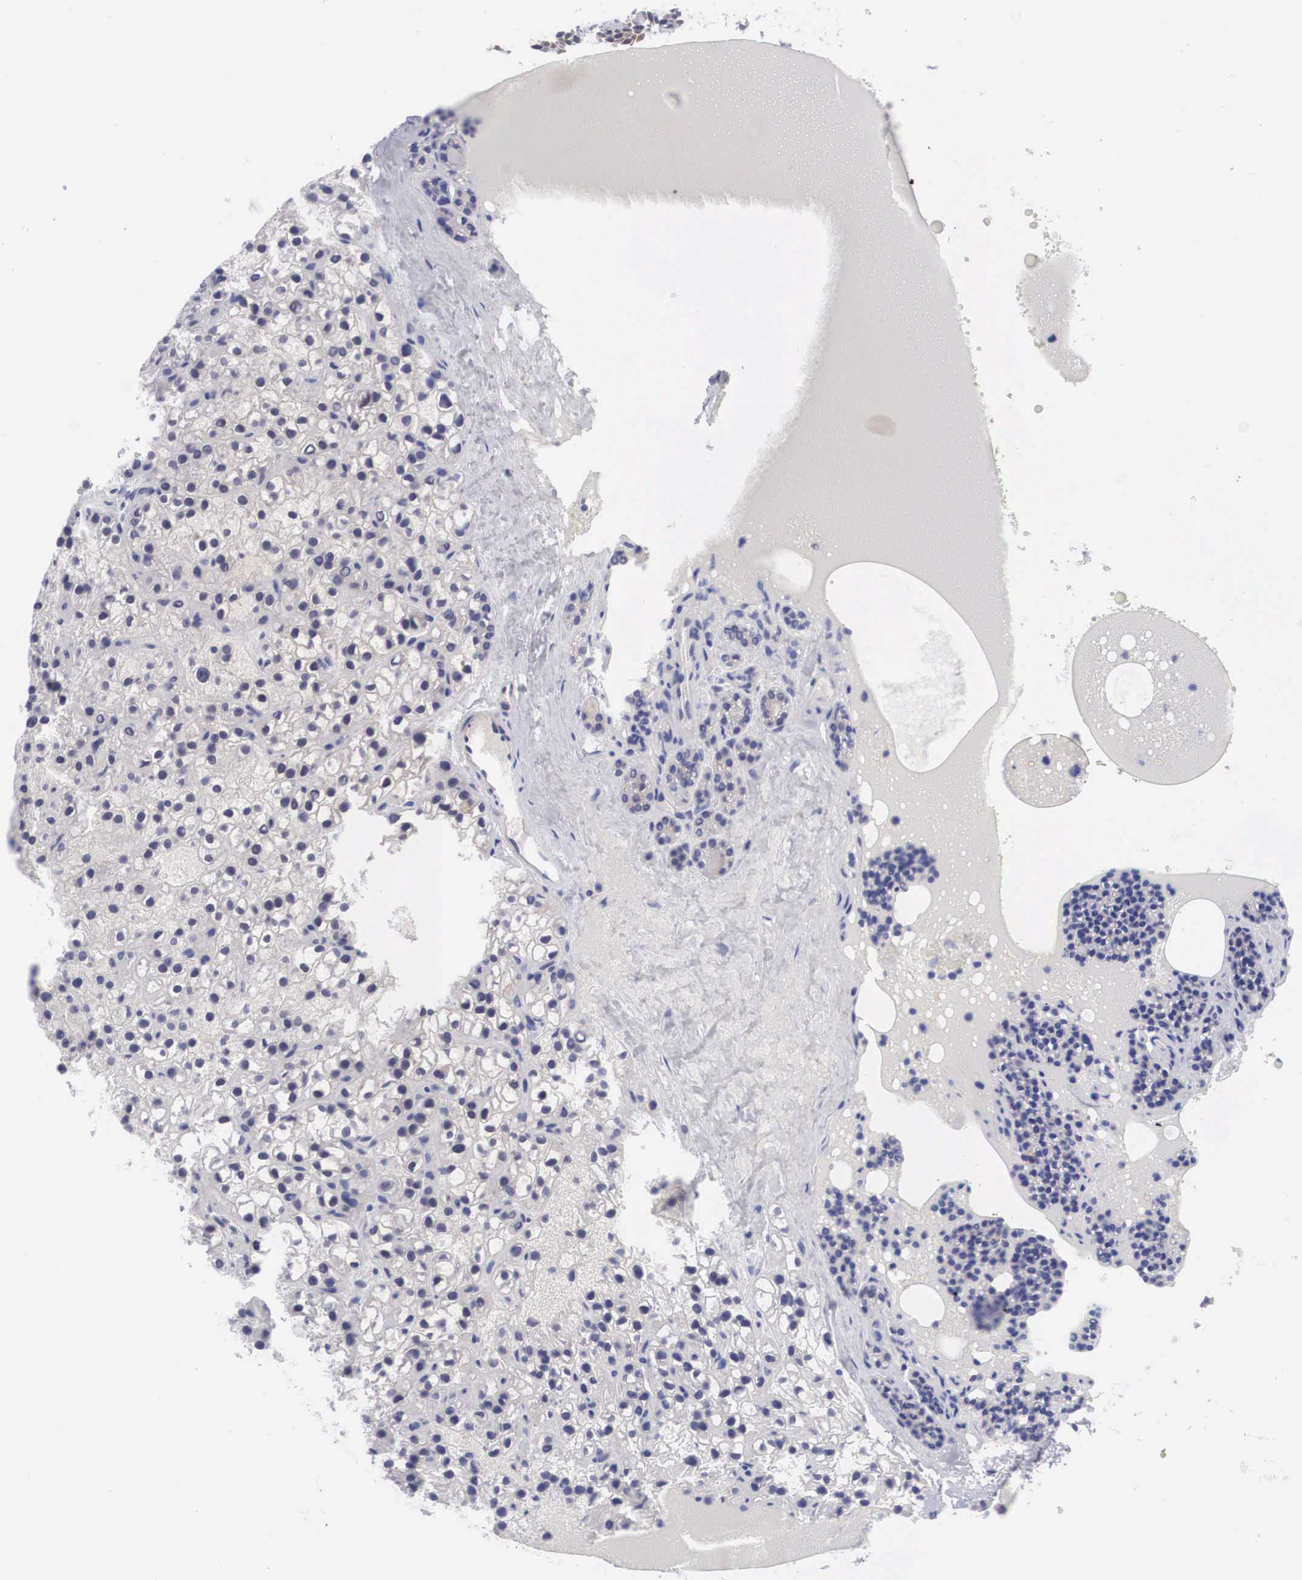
{"staining": {"intensity": "negative", "quantity": "none", "location": "none"}, "tissue": "parathyroid gland", "cell_type": "Glandular cells", "image_type": "normal", "snomed": [{"axis": "morphology", "description": "Normal tissue, NOS"}, {"axis": "topography", "description": "Parathyroid gland"}], "caption": "This is an immunohistochemistry histopathology image of benign human parathyroid gland. There is no positivity in glandular cells.", "gene": "MAST4", "patient": {"sex": "female", "age": 71}}